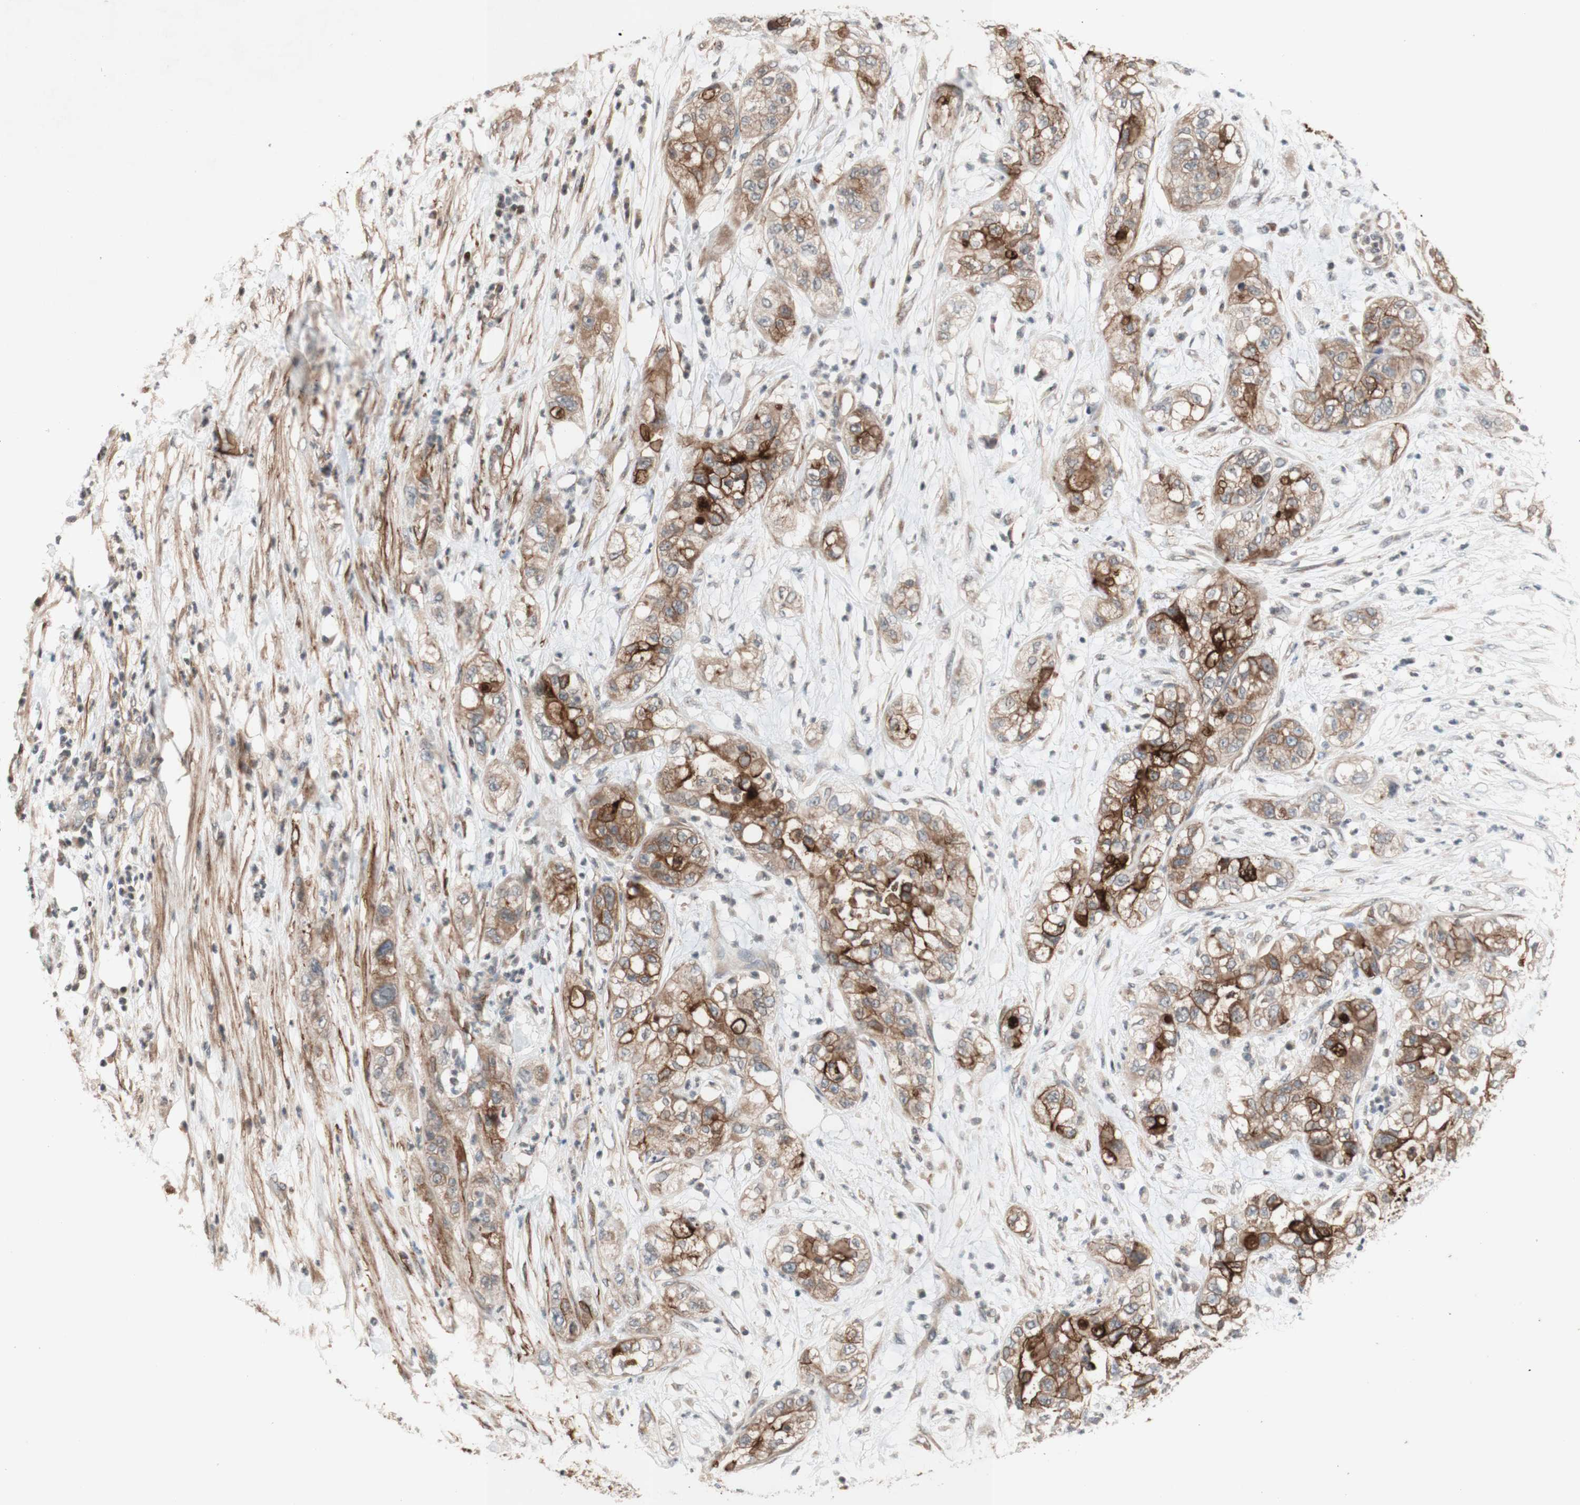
{"staining": {"intensity": "strong", "quantity": ">75%", "location": "cytoplasmic/membranous"}, "tissue": "pancreatic cancer", "cell_type": "Tumor cells", "image_type": "cancer", "snomed": [{"axis": "morphology", "description": "Adenocarcinoma, NOS"}, {"axis": "topography", "description": "Pancreas"}], "caption": "Immunohistochemistry (IHC) of human pancreatic cancer (adenocarcinoma) demonstrates high levels of strong cytoplasmic/membranous positivity in about >75% of tumor cells. The protein is shown in brown color, while the nuclei are stained blue.", "gene": "CD55", "patient": {"sex": "female", "age": 78}}